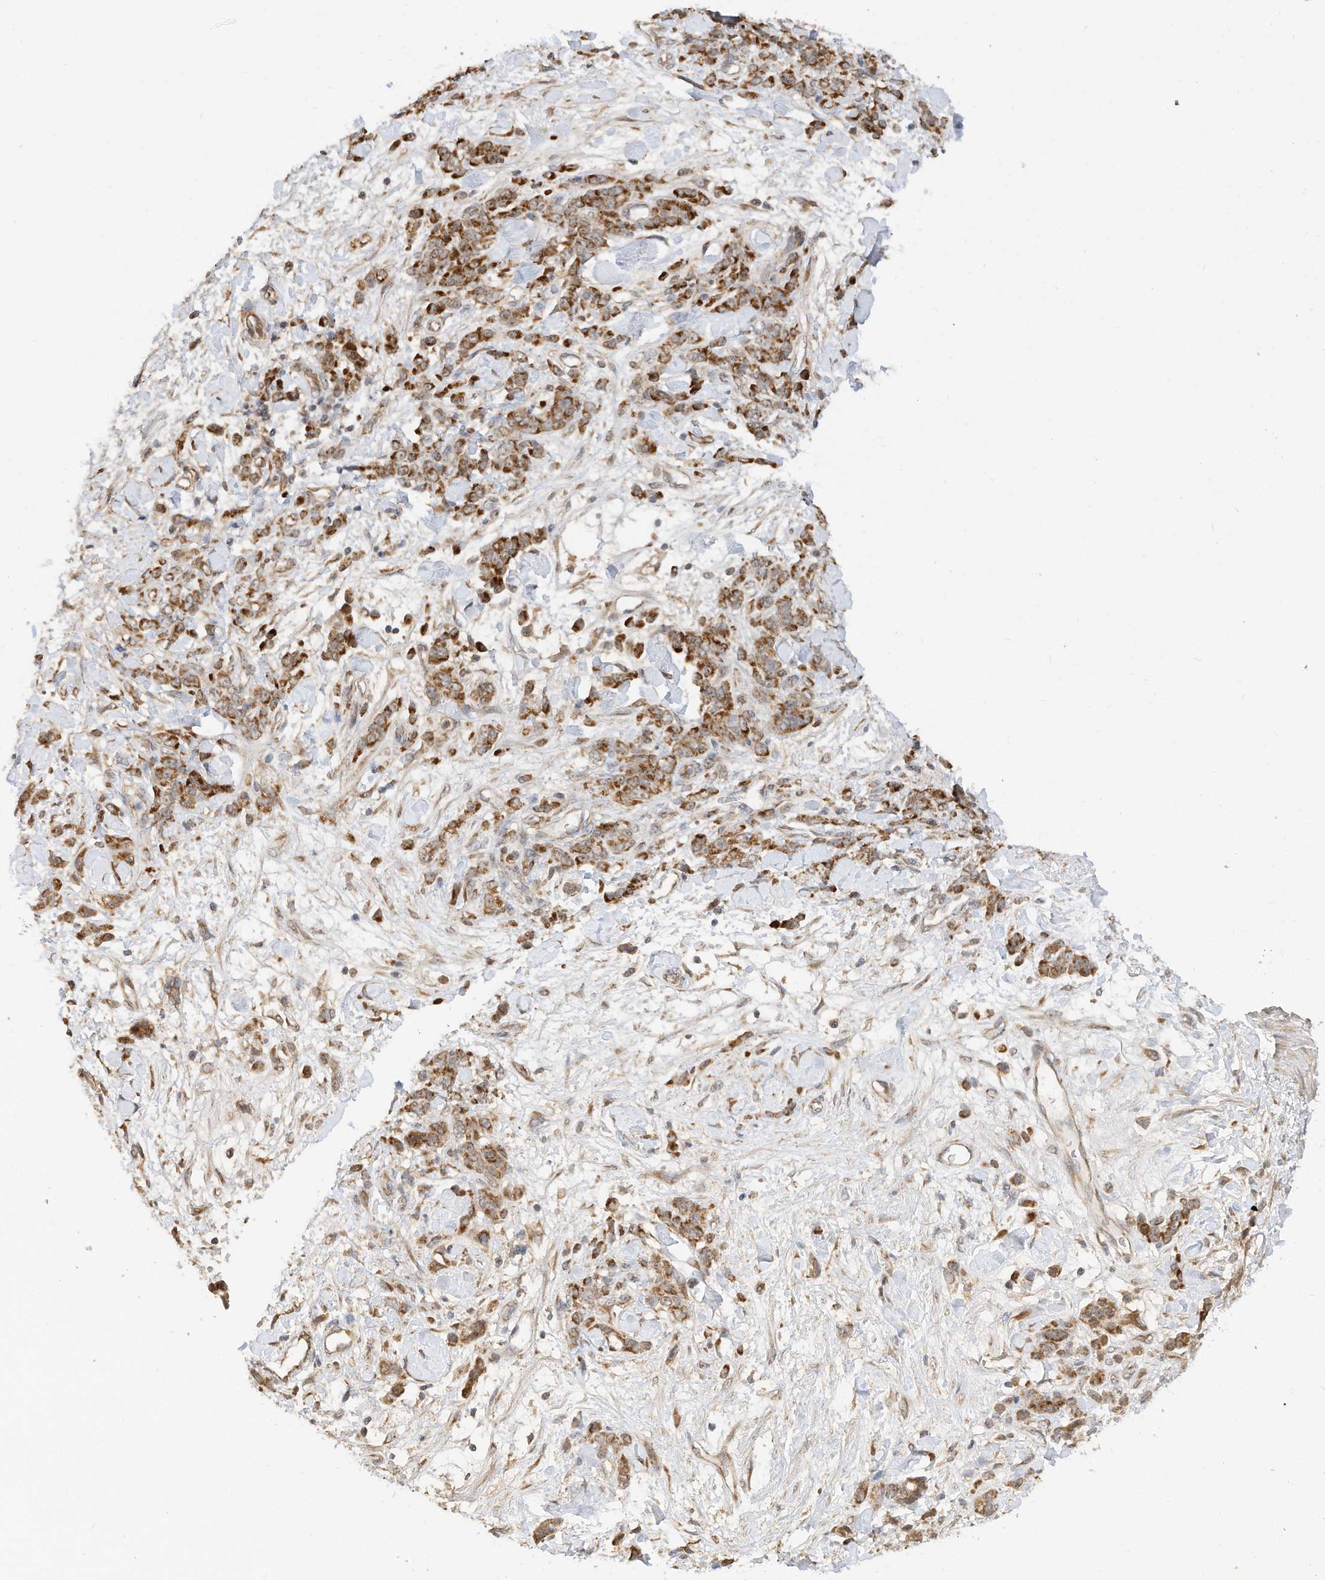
{"staining": {"intensity": "strong", "quantity": ">75%", "location": "cytoplasmic/membranous"}, "tissue": "stomach cancer", "cell_type": "Tumor cells", "image_type": "cancer", "snomed": [{"axis": "morphology", "description": "Normal tissue, NOS"}, {"axis": "morphology", "description": "Adenocarcinoma, NOS"}, {"axis": "topography", "description": "Stomach"}], "caption": "Approximately >75% of tumor cells in human stomach adenocarcinoma display strong cytoplasmic/membranous protein staining as visualized by brown immunohistochemical staining.", "gene": "CAGE1", "patient": {"sex": "male", "age": 82}}